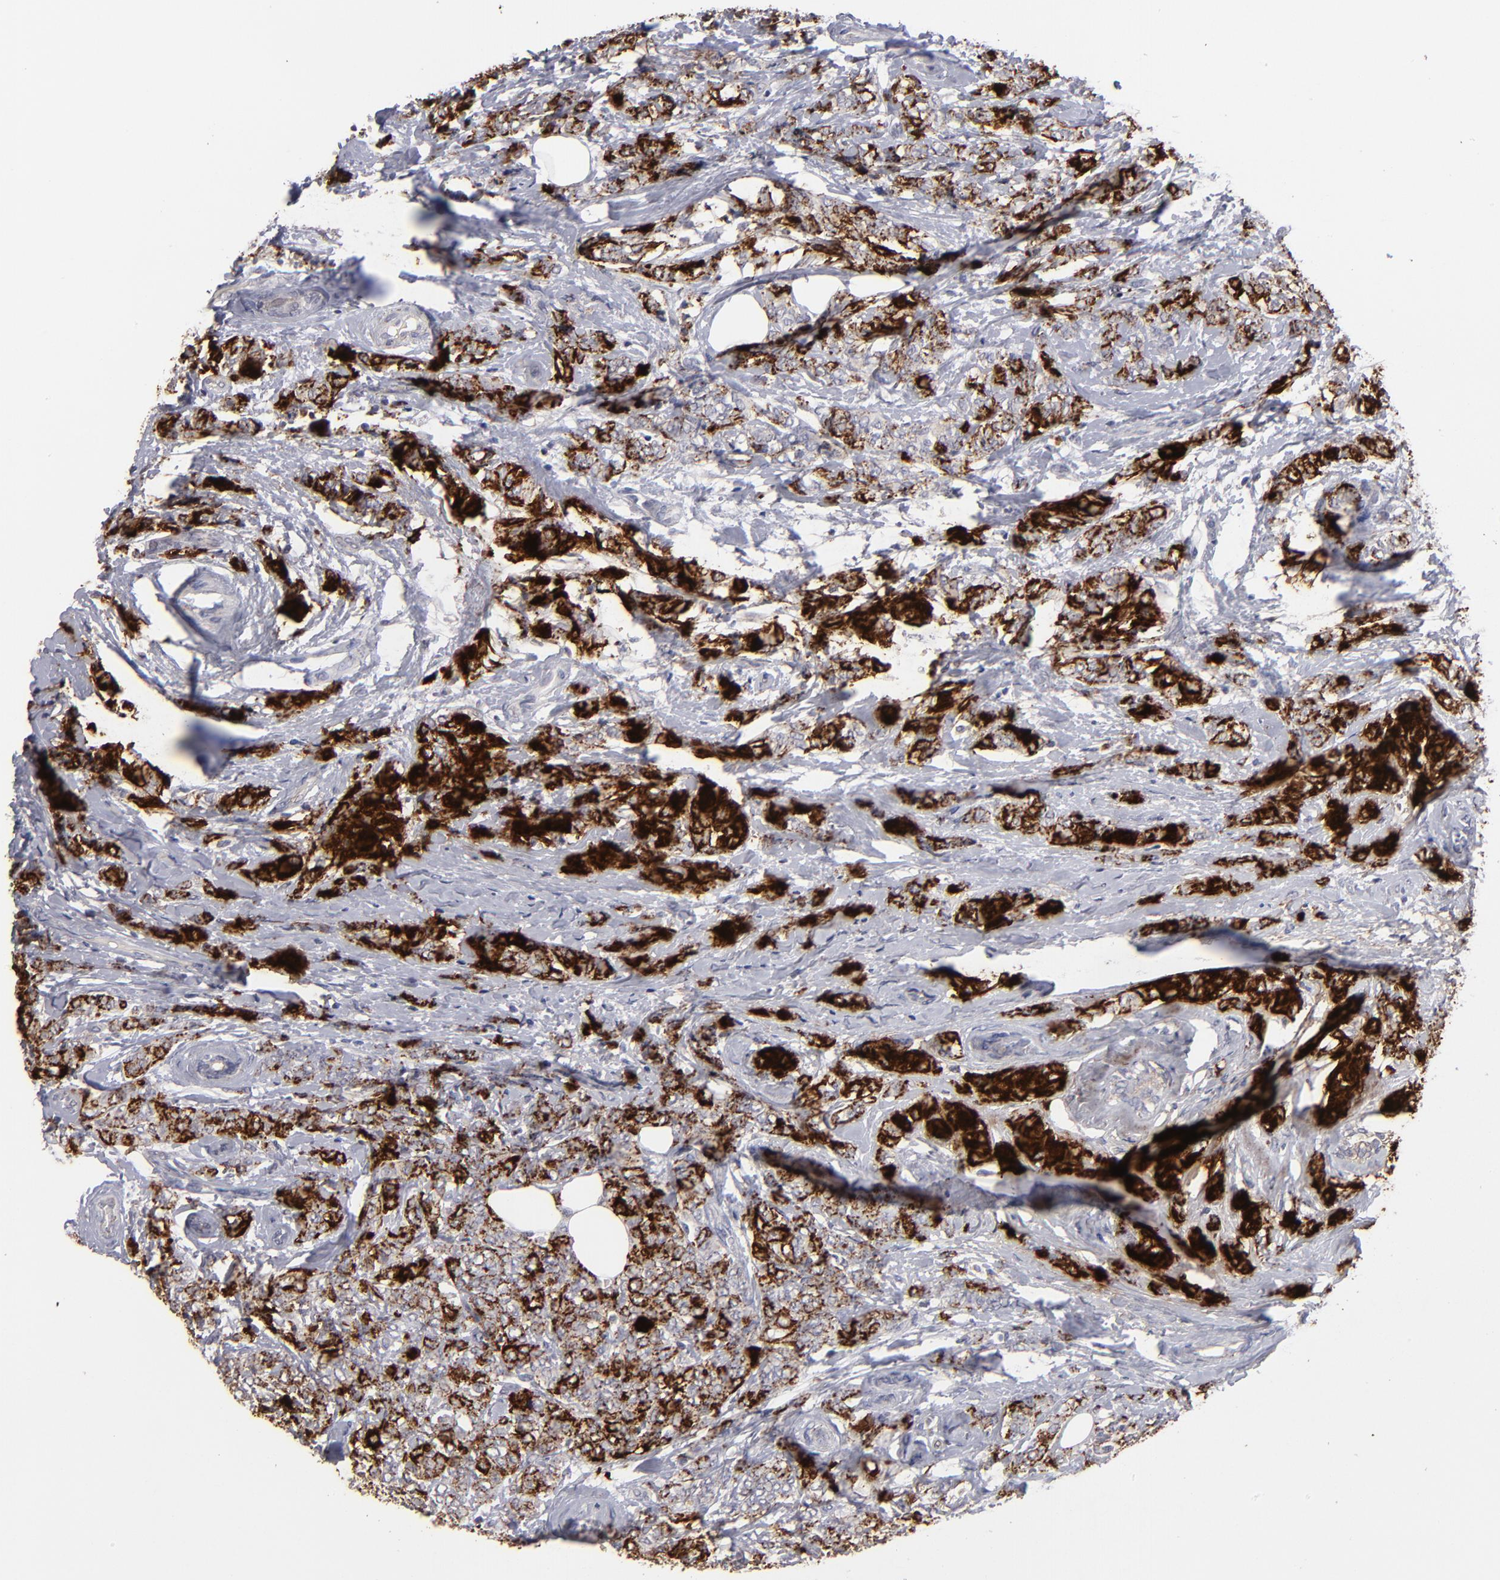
{"staining": {"intensity": "strong", "quantity": ">75%", "location": "cytoplasmic/membranous"}, "tissue": "breast cancer", "cell_type": "Tumor cells", "image_type": "cancer", "snomed": [{"axis": "morphology", "description": "Lobular carcinoma"}, {"axis": "topography", "description": "Breast"}], "caption": "Strong cytoplasmic/membranous positivity is appreciated in approximately >75% of tumor cells in breast cancer.", "gene": "GPM6B", "patient": {"sex": "female", "age": 60}}